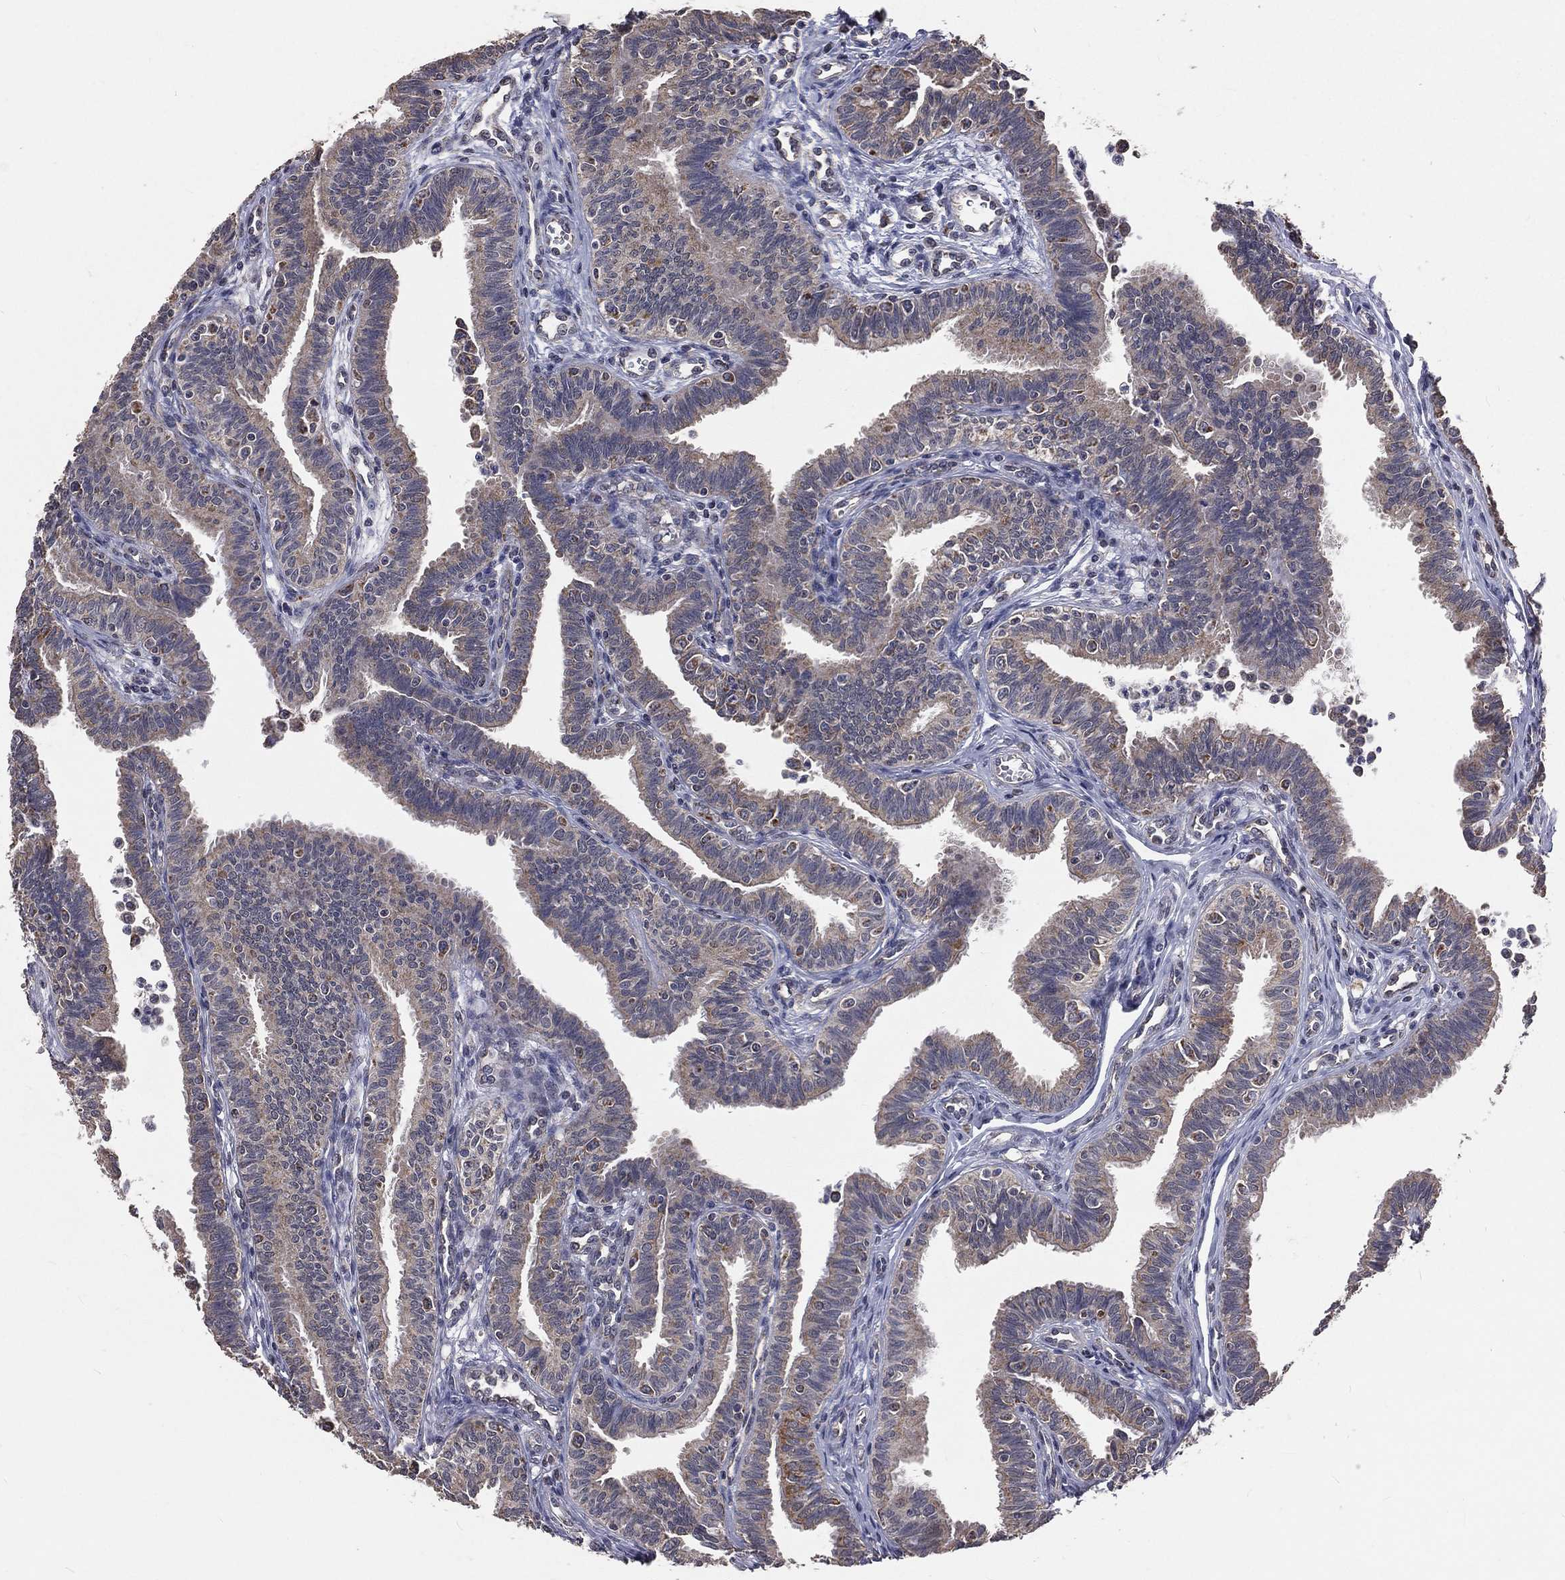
{"staining": {"intensity": "strong", "quantity": "<25%", "location": "cytoplasmic/membranous"}, "tissue": "fallopian tube", "cell_type": "Glandular cells", "image_type": "normal", "snomed": [{"axis": "morphology", "description": "Normal tissue, NOS"}, {"axis": "topography", "description": "Fallopian tube"}], "caption": "High-power microscopy captured an immunohistochemistry (IHC) image of unremarkable fallopian tube, revealing strong cytoplasmic/membranous staining in approximately <25% of glandular cells. (Stains: DAB in brown, nuclei in blue, Microscopy: brightfield microscopy at high magnification).", "gene": "MRPL46", "patient": {"sex": "female", "age": 36}}